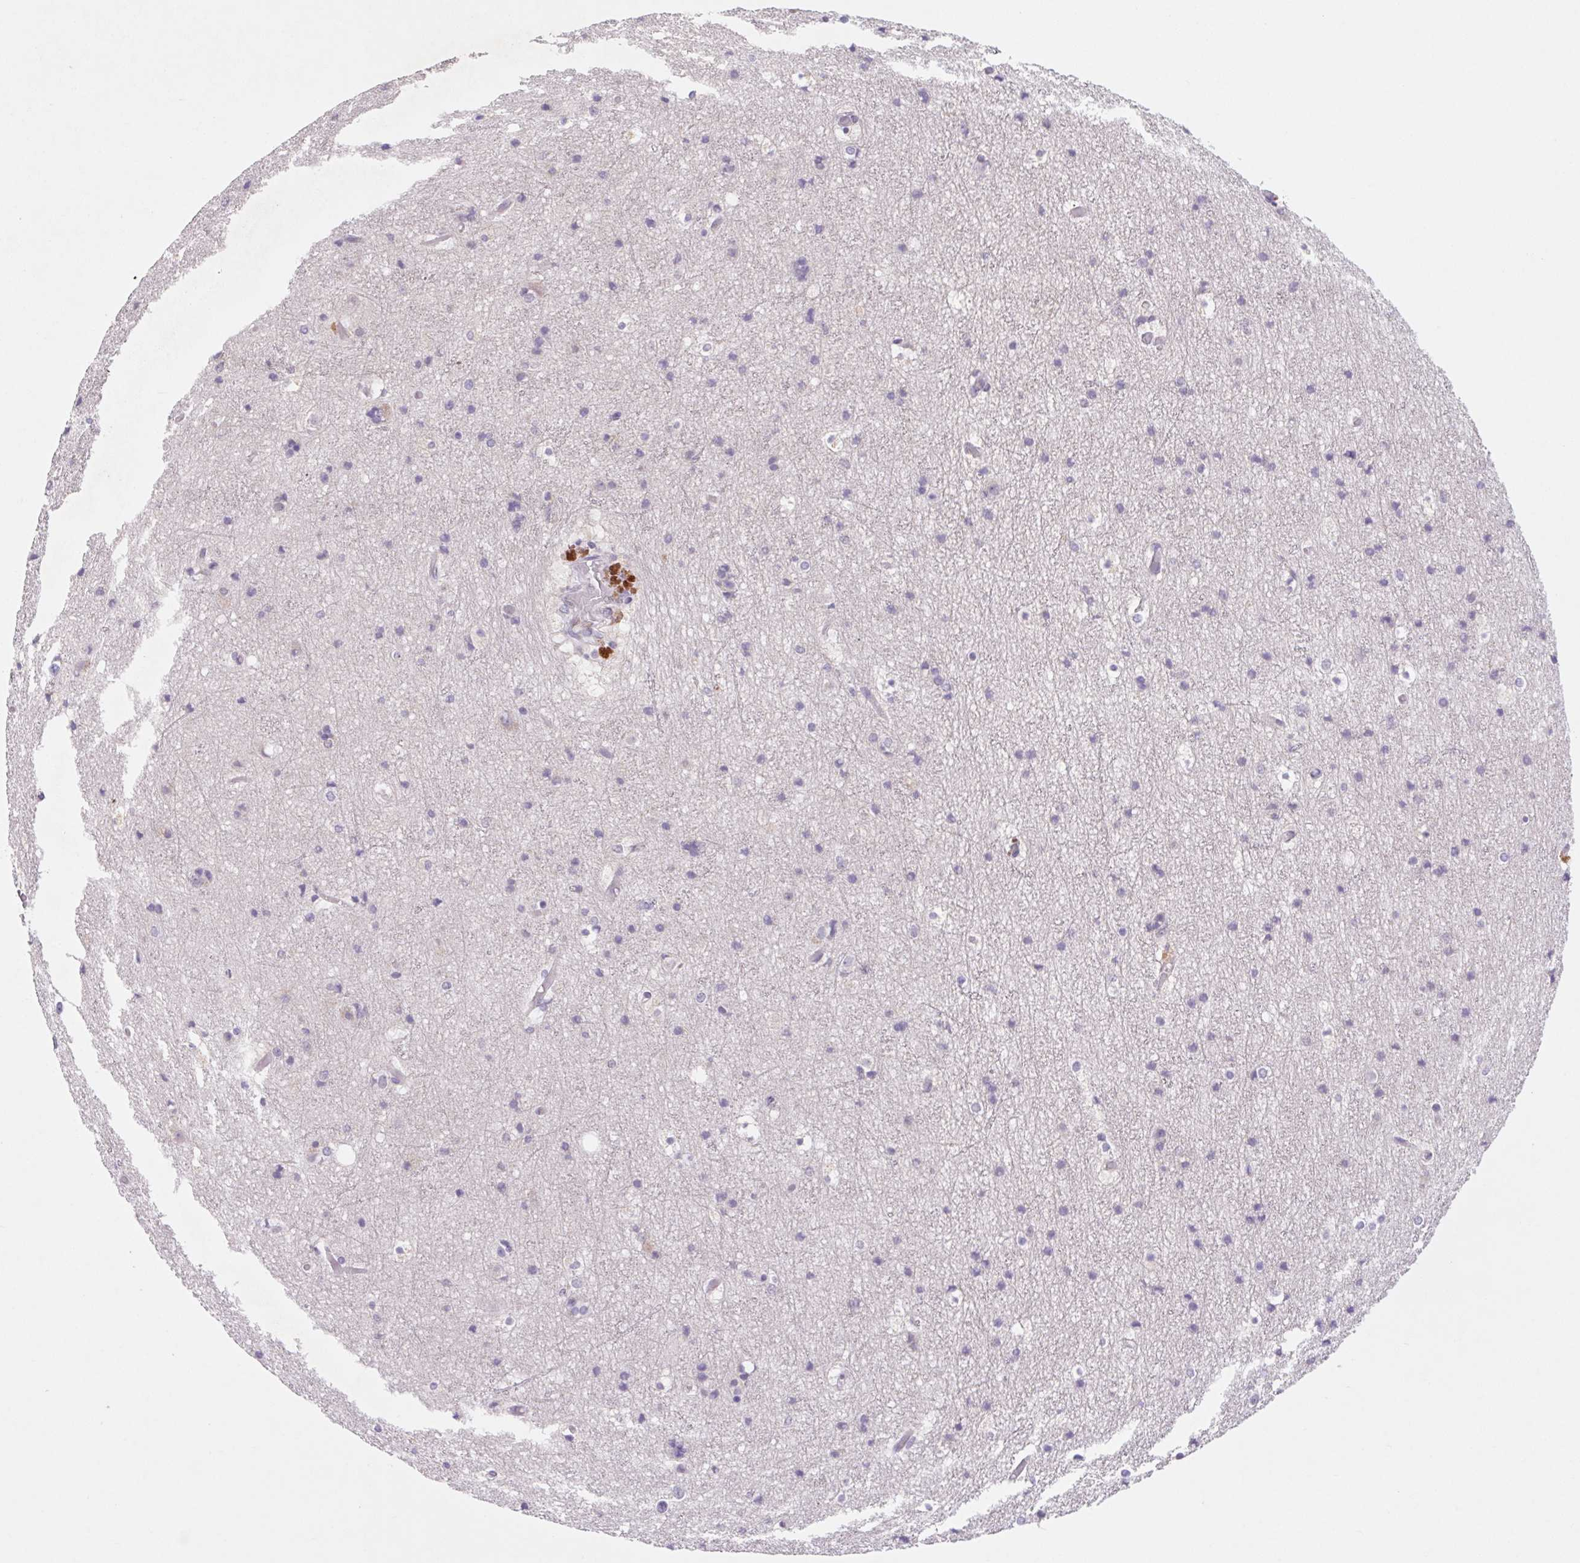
{"staining": {"intensity": "negative", "quantity": "none", "location": "none"}, "tissue": "cerebral cortex", "cell_type": "Endothelial cells", "image_type": "normal", "snomed": [{"axis": "morphology", "description": "Normal tissue, NOS"}, {"axis": "topography", "description": "Cerebral cortex"}], "caption": "IHC of unremarkable human cerebral cortex demonstrates no positivity in endothelial cells.", "gene": "DPPA5", "patient": {"sex": "female", "age": 52}}